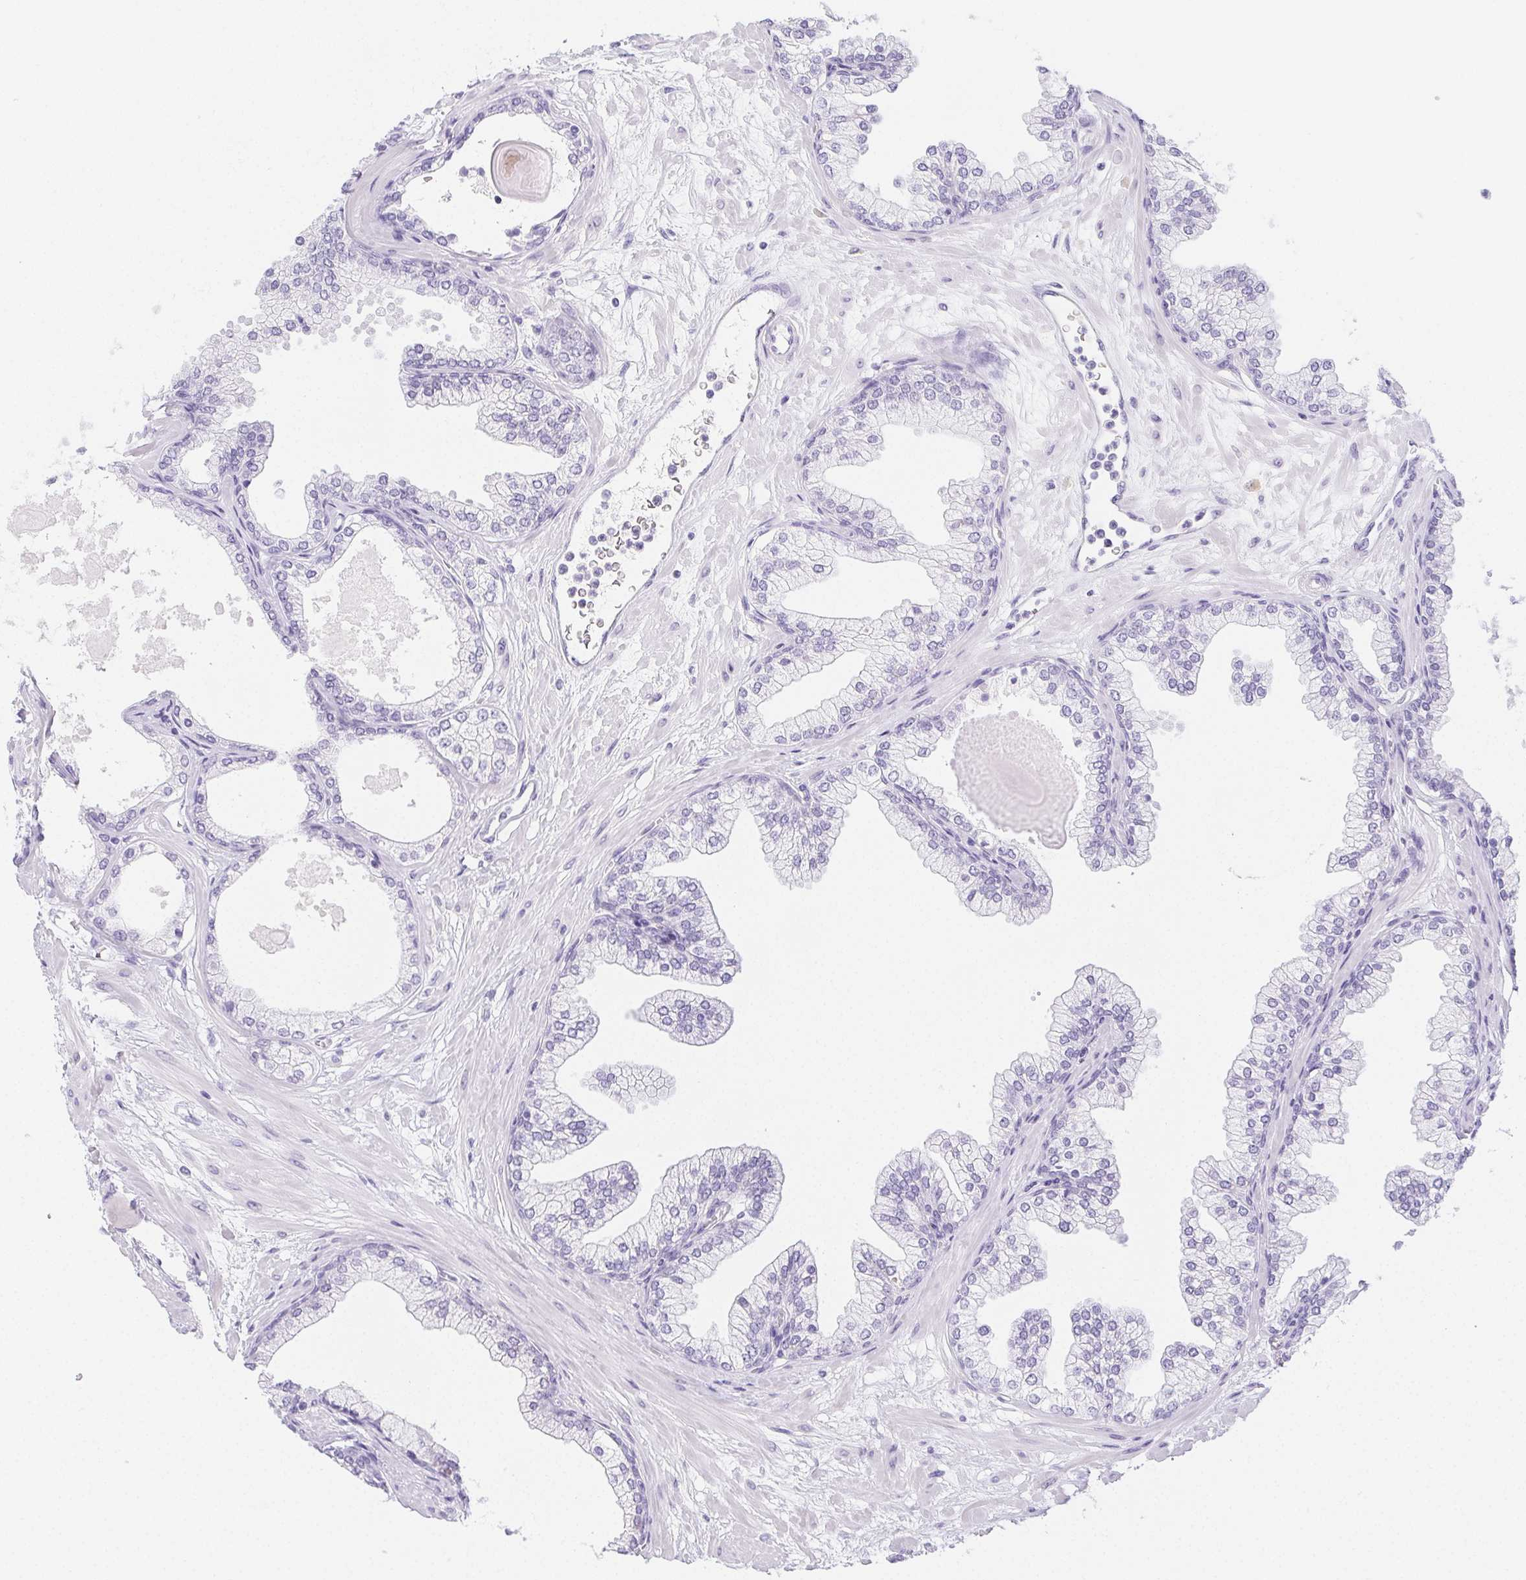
{"staining": {"intensity": "negative", "quantity": "none", "location": "none"}, "tissue": "prostate", "cell_type": "Glandular cells", "image_type": "normal", "snomed": [{"axis": "morphology", "description": "Normal tissue, NOS"}, {"axis": "topography", "description": "Prostate"}, {"axis": "topography", "description": "Peripheral nerve tissue"}], "caption": "Protein analysis of benign prostate demonstrates no significant staining in glandular cells.", "gene": "ST8SIA3", "patient": {"sex": "male", "age": 61}}